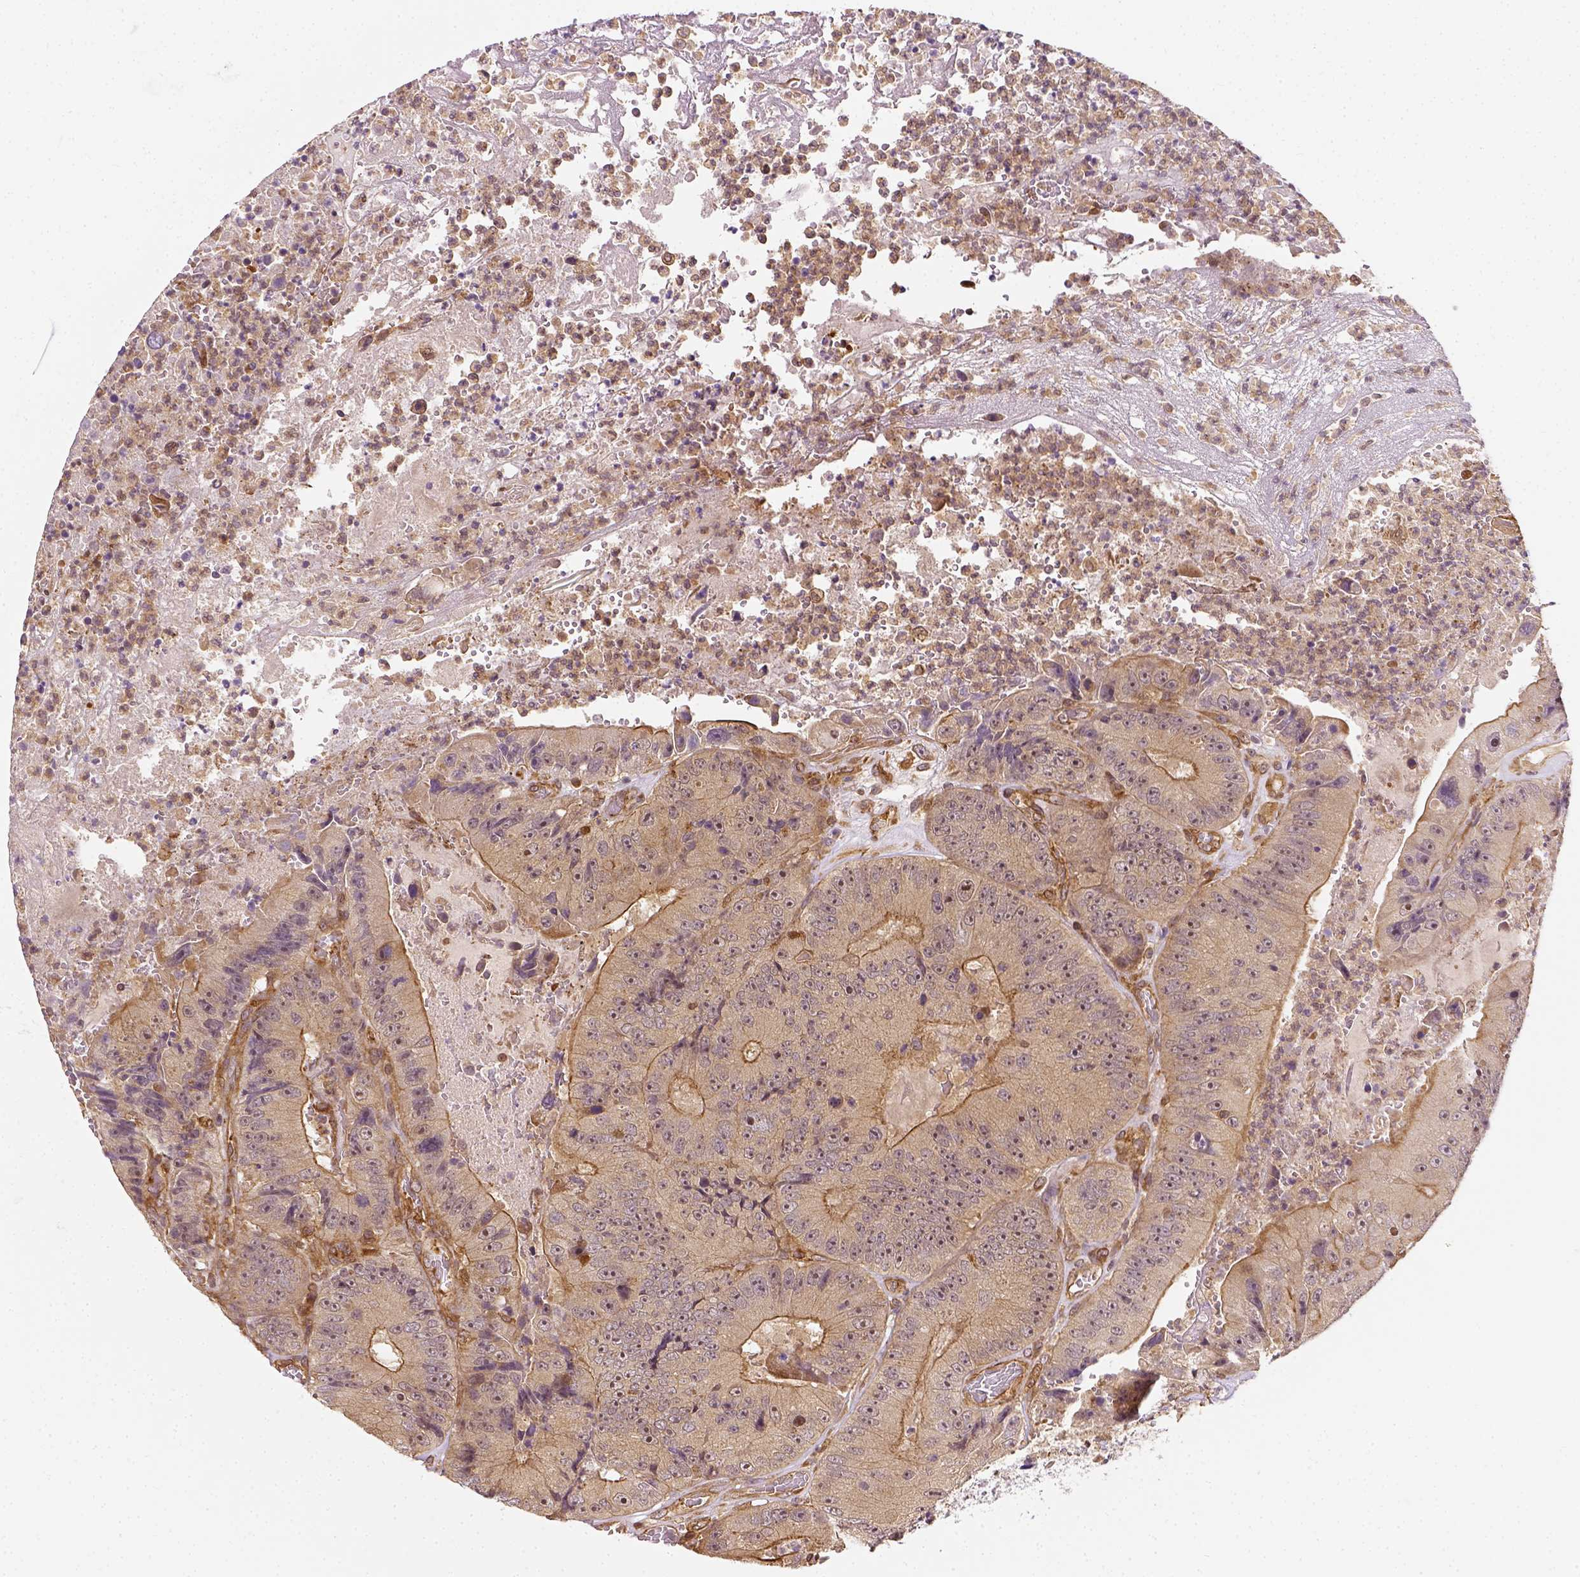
{"staining": {"intensity": "weak", "quantity": ">75%", "location": "cytoplasmic/membranous"}, "tissue": "colorectal cancer", "cell_type": "Tumor cells", "image_type": "cancer", "snomed": [{"axis": "morphology", "description": "Adenocarcinoma, NOS"}, {"axis": "topography", "description": "Colon"}], "caption": "Immunohistochemical staining of colorectal cancer reveals weak cytoplasmic/membranous protein positivity in about >75% of tumor cells.", "gene": "MATK", "patient": {"sex": "female", "age": 86}}